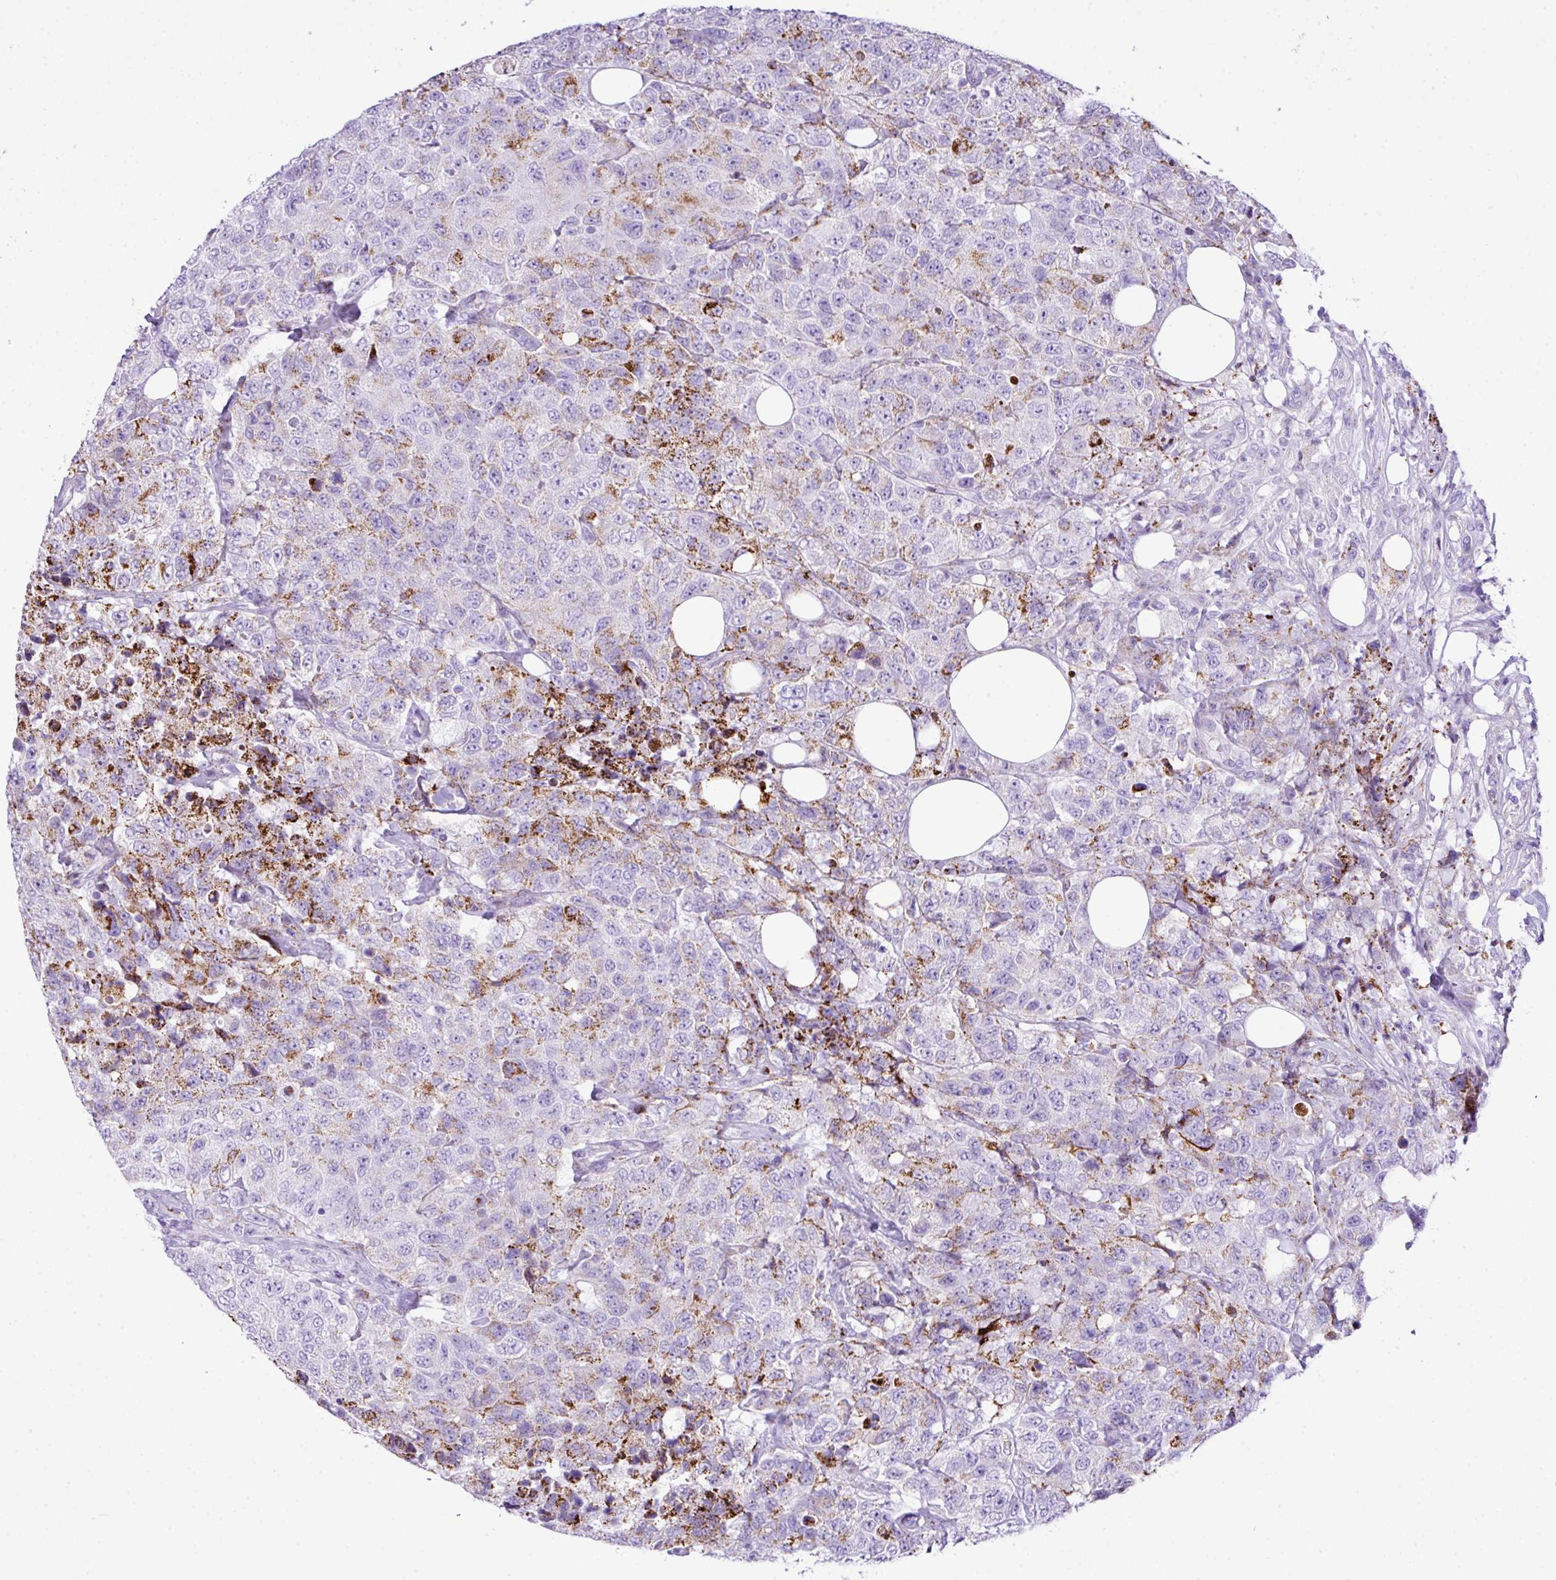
{"staining": {"intensity": "moderate", "quantity": "<25%", "location": "cytoplasmic/membranous"}, "tissue": "urothelial cancer", "cell_type": "Tumor cells", "image_type": "cancer", "snomed": [{"axis": "morphology", "description": "Urothelial carcinoma, High grade"}, {"axis": "topography", "description": "Urinary bladder"}], "caption": "Urothelial carcinoma (high-grade) stained with a brown dye shows moderate cytoplasmic/membranous positive positivity in approximately <25% of tumor cells.", "gene": "RCAN2", "patient": {"sex": "female", "age": 78}}